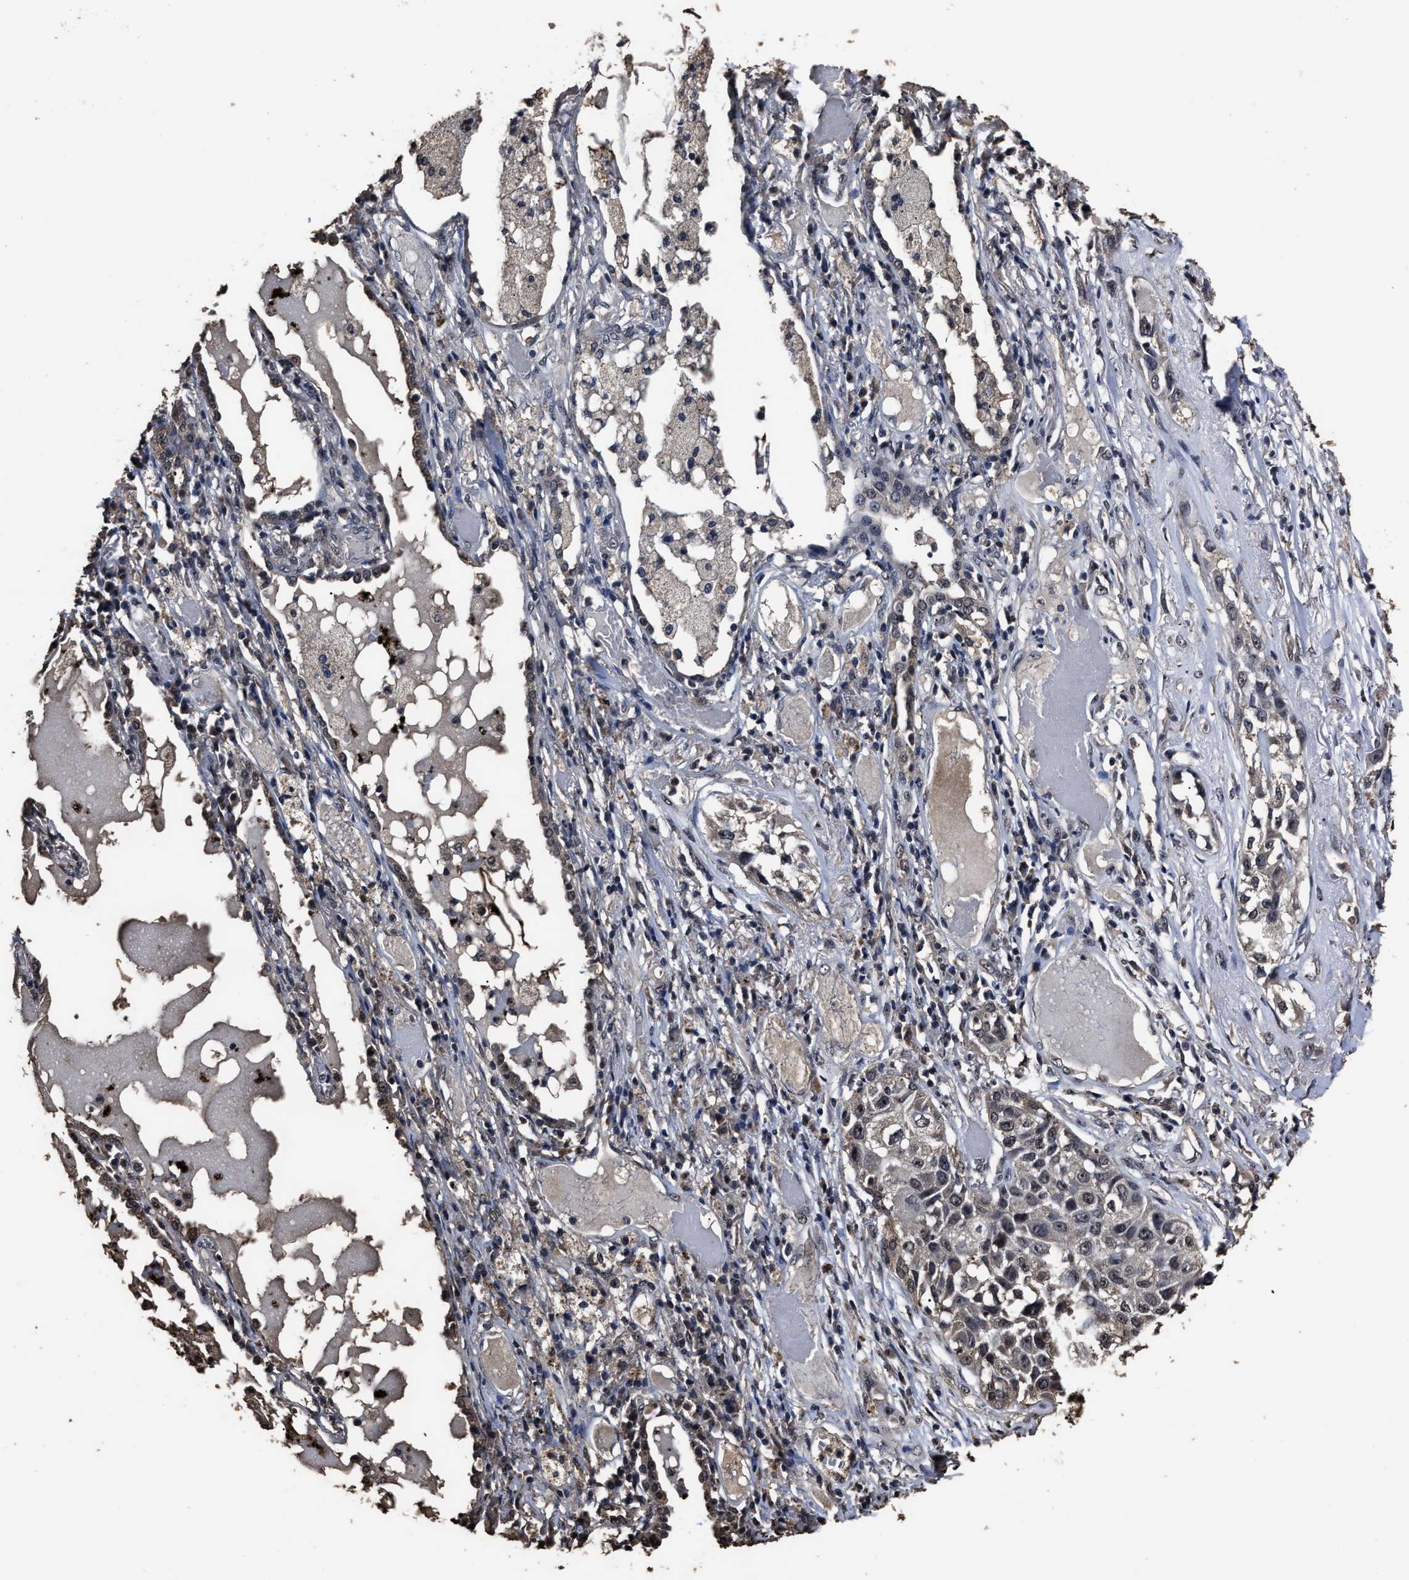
{"staining": {"intensity": "weak", "quantity": "<25%", "location": "cytoplasmic/membranous,nuclear"}, "tissue": "lung cancer", "cell_type": "Tumor cells", "image_type": "cancer", "snomed": [{"axis": "morphology", "description": "Squamous cell carcinoma, NOS"}, {"axis": "topography", "description": "Lung"}], "caption": "There is no significant expression in tumor cells of lung cancer.", "gene": "RSBN1L", "patient": {"sex": "male", "age": 71}}